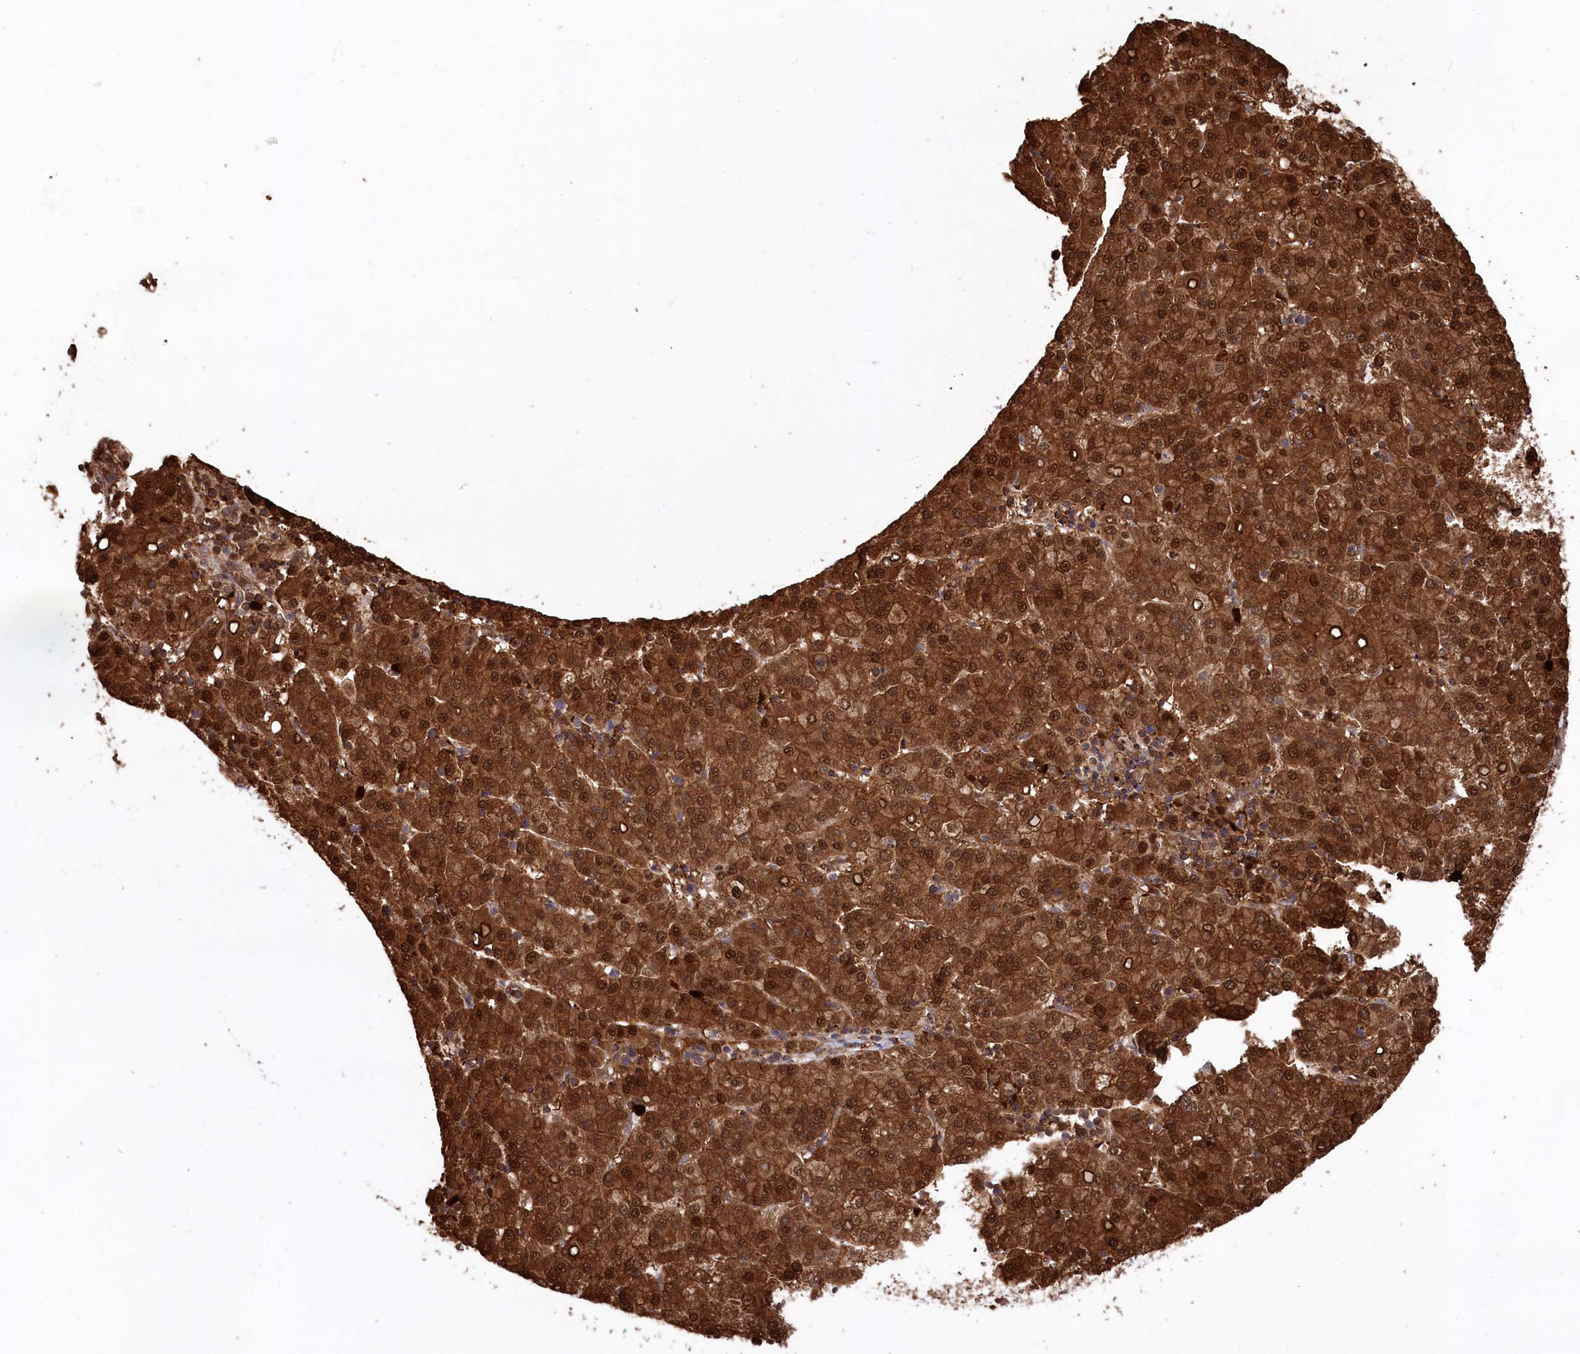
{"staining": {"intensity": "strong", "quantity": ">75%", "location": "cytoplasmic/membranous,nuclear"}, "tissue": "liver cancer", "cell_type": "Tumor cells", "image_type": "cancer", "snomed": [{"axis": "morphology", "description": "Carcinoma, Hepatocellular, NOS"}, {"axis": "topography", "description": "Liver"}], "caption": "DAB immunohistochemical staining of human liver hepatocellular carcinoma demonstrates strong cytoplasmic/membranous and nuclear protein staining in approximately >75% of tumor cells.", "gene": "LSG1", "patient": {"sex": "female", "age": 58}}